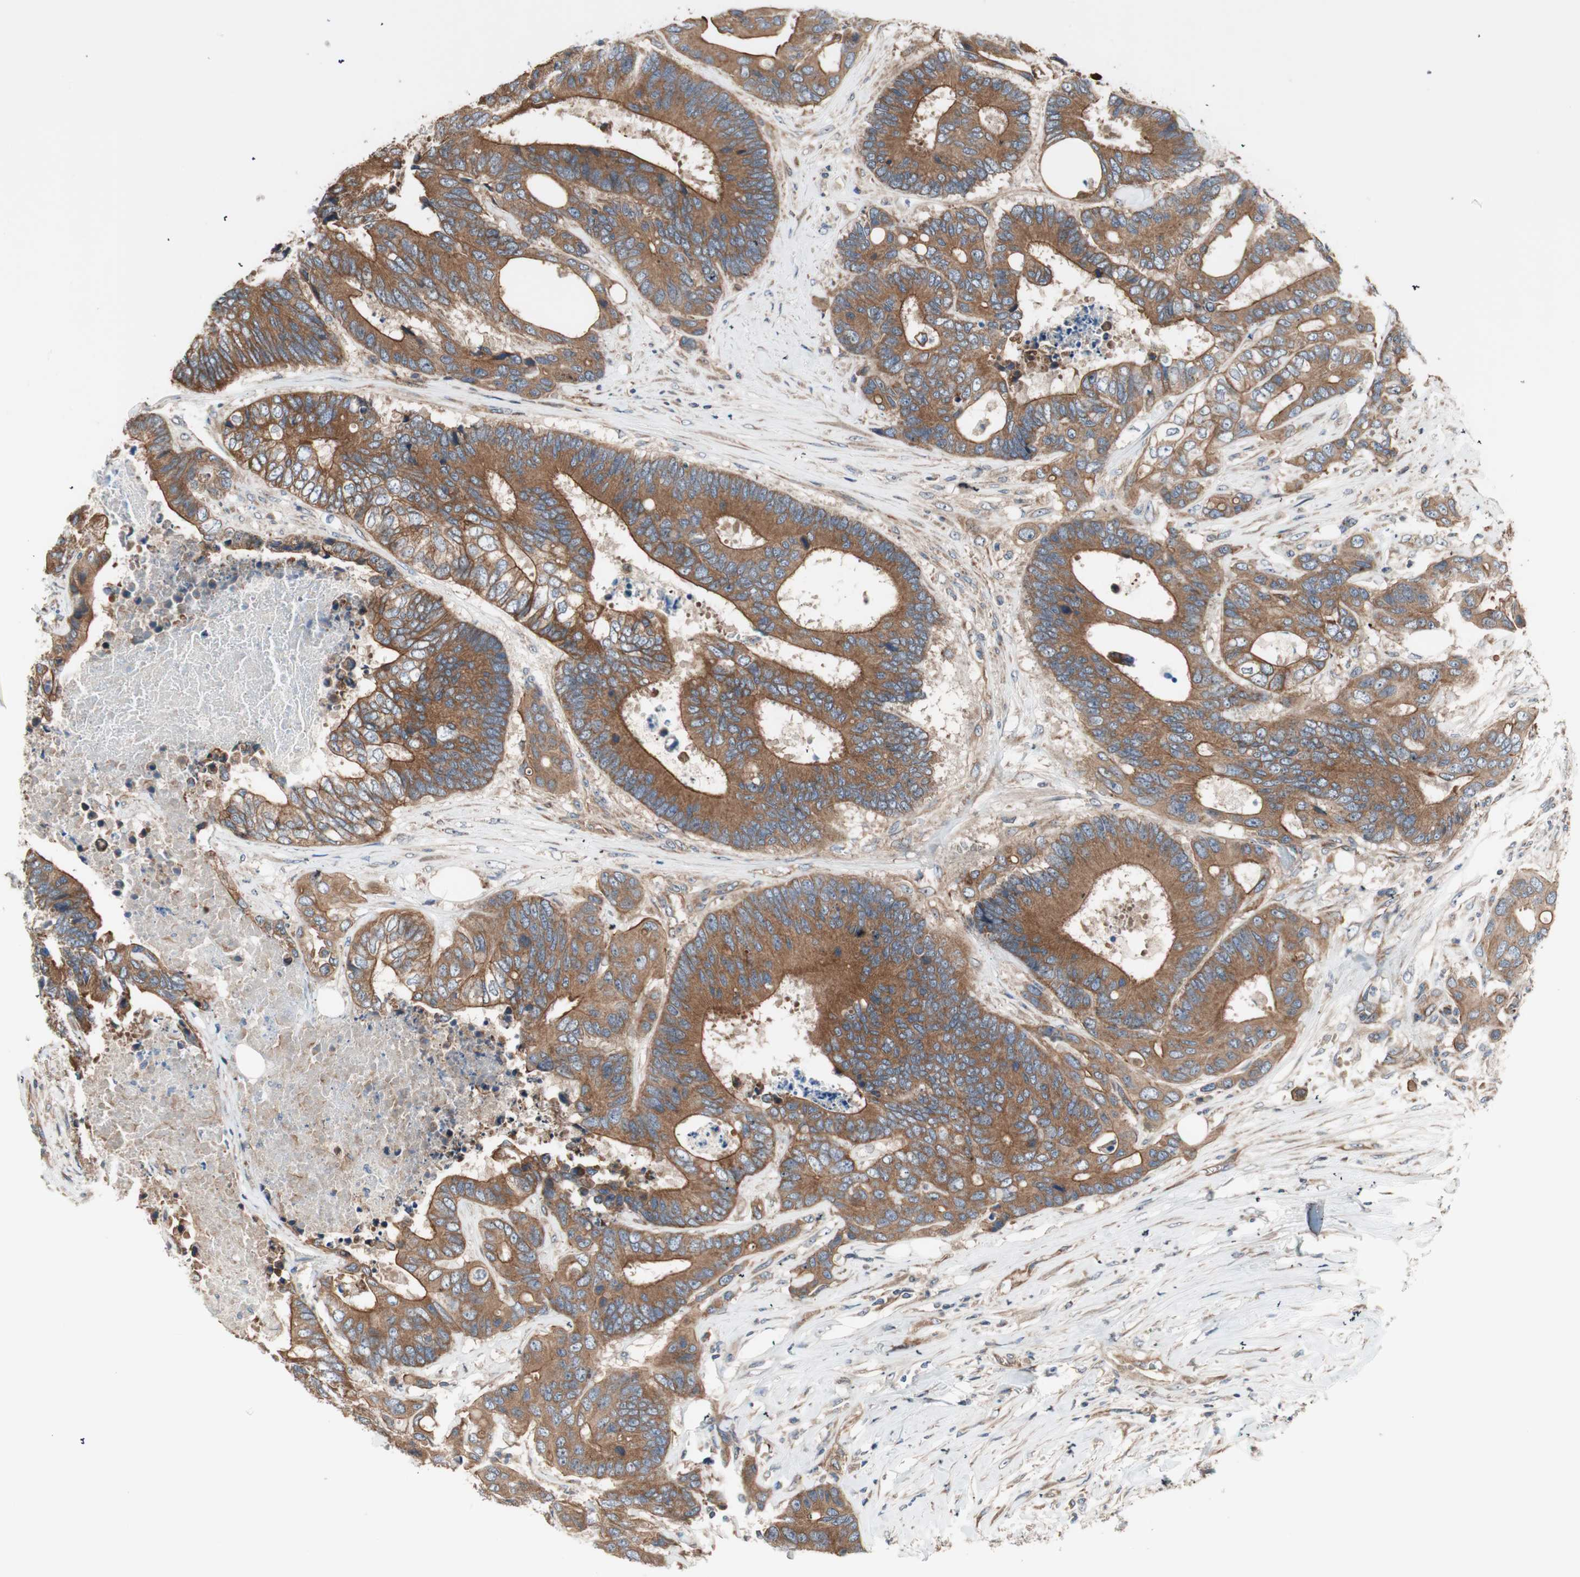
{"staining": {"intensity": "strong", "quantity": ">75%", "location": "cytoplasmic/membranous"}, "tissue": "colorectal cancer", "cell_type": "Tumor cells", "image_type": "cancer", "snomed": [{"axis": "morphology", "description": "Adenocarcinoma, NOS"}, {"axis": "topography", "description": "Rectum"}], "caption": "A brown stain highlights strong cytoplasmic/membranous positivity of a protein in colorectal cancer tumor cells.", "gene": "CTTNBP2NL", "patient": {"sex": "male", "age": 55}}